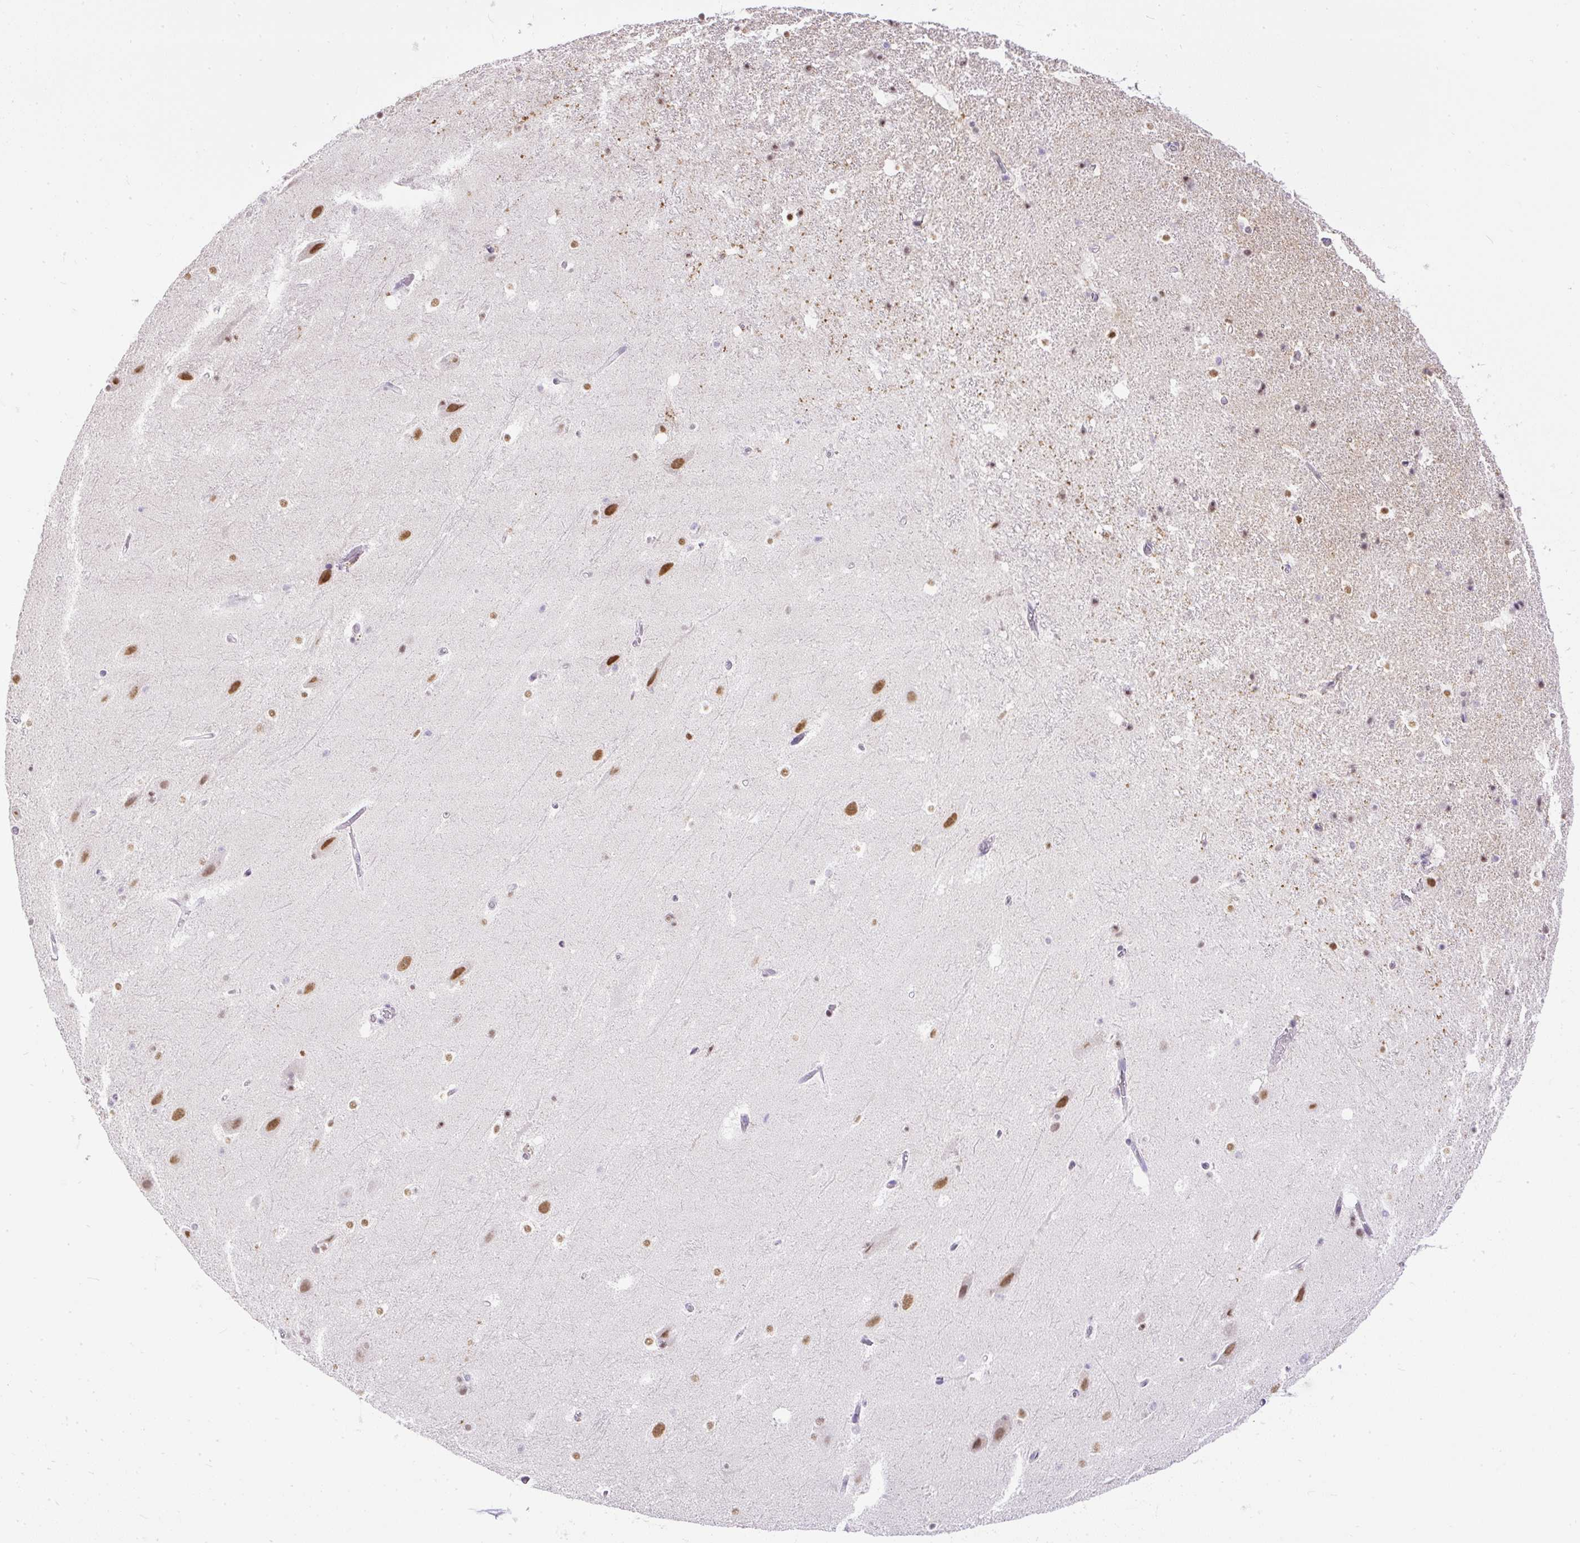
{"staining": {"intensity": "negative", "quantity": "none", "location": "none"}, "tissue": "hippocampus", "cell_type": "Glial cells", "image_type": "normal", "snomed": [{"axis": "morphology", "description": "Normal tissue, NOS"}, {"axis": "topography", "description": "Hippocampus"}], "caption": "Hippocampus stained for a protein using immunohistochemistry reveals no positivity glial cells.", "gene": "WNT10B", "patient": {"sex": "male", "age": 37}}